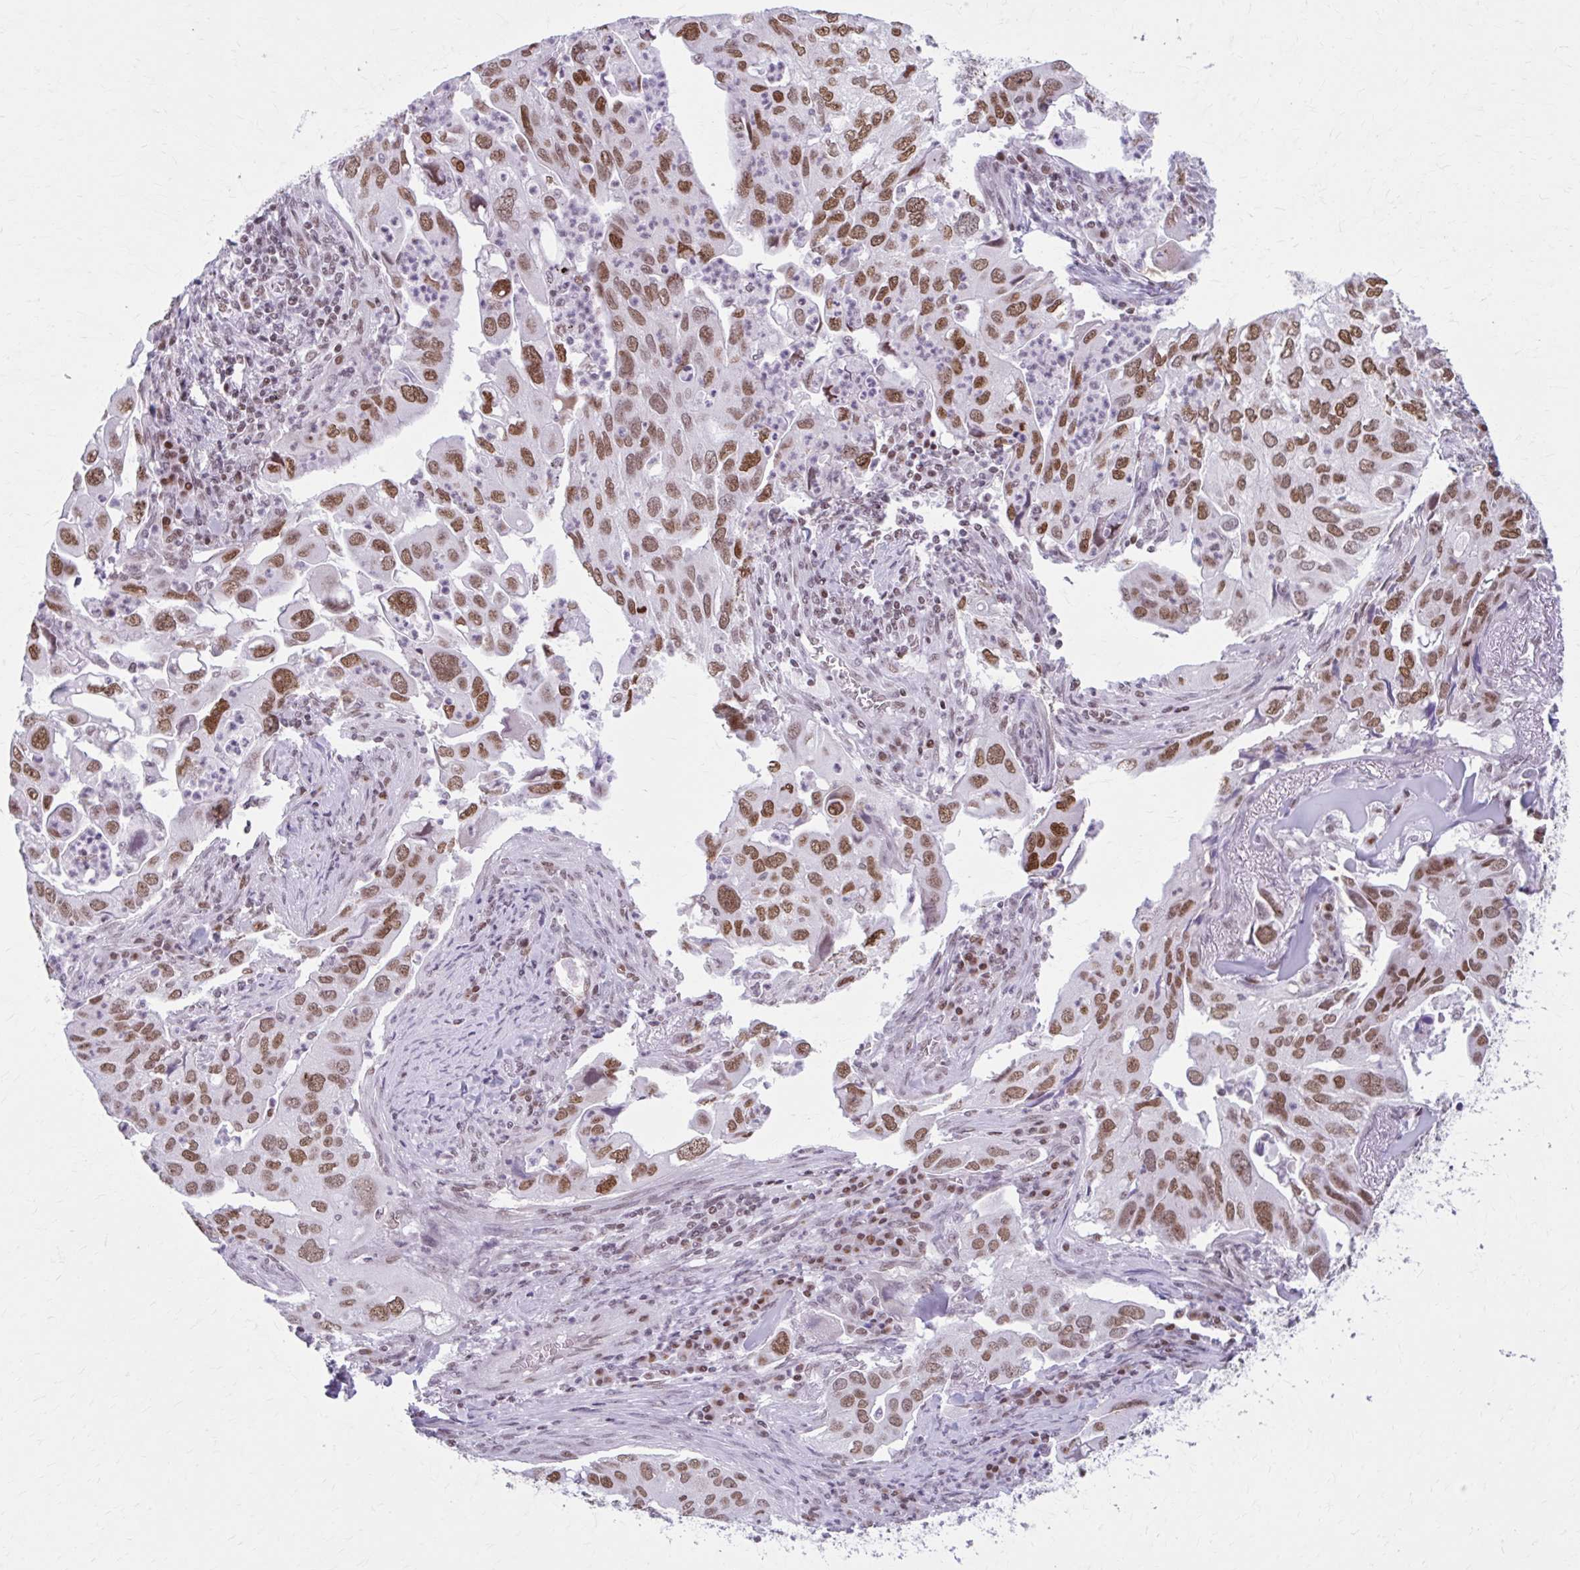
{"staining": {"intensity": "moderate", "quantity": ">75%", "location": "nuclear"}, "tissue": "lung cancer", "cell_type": "Tumor cells", "image_type": "cancer", "snomed": [{"axis": "morphology", "description": "Adenocarcinoma, NOS"}, {"axis": "topography", "description": "Lung"}], "caption": "The image exhibits a brown stain indicating the presence of a protein in the nuclear of tumor cells in lung cancer. The staining is performed using DAB brown chromogen to label protein expression. The nuclei are counter-stained blue using hematoxylin.", "gene": "PABIR1", "patient": {"sex": "male", "age": 48}}